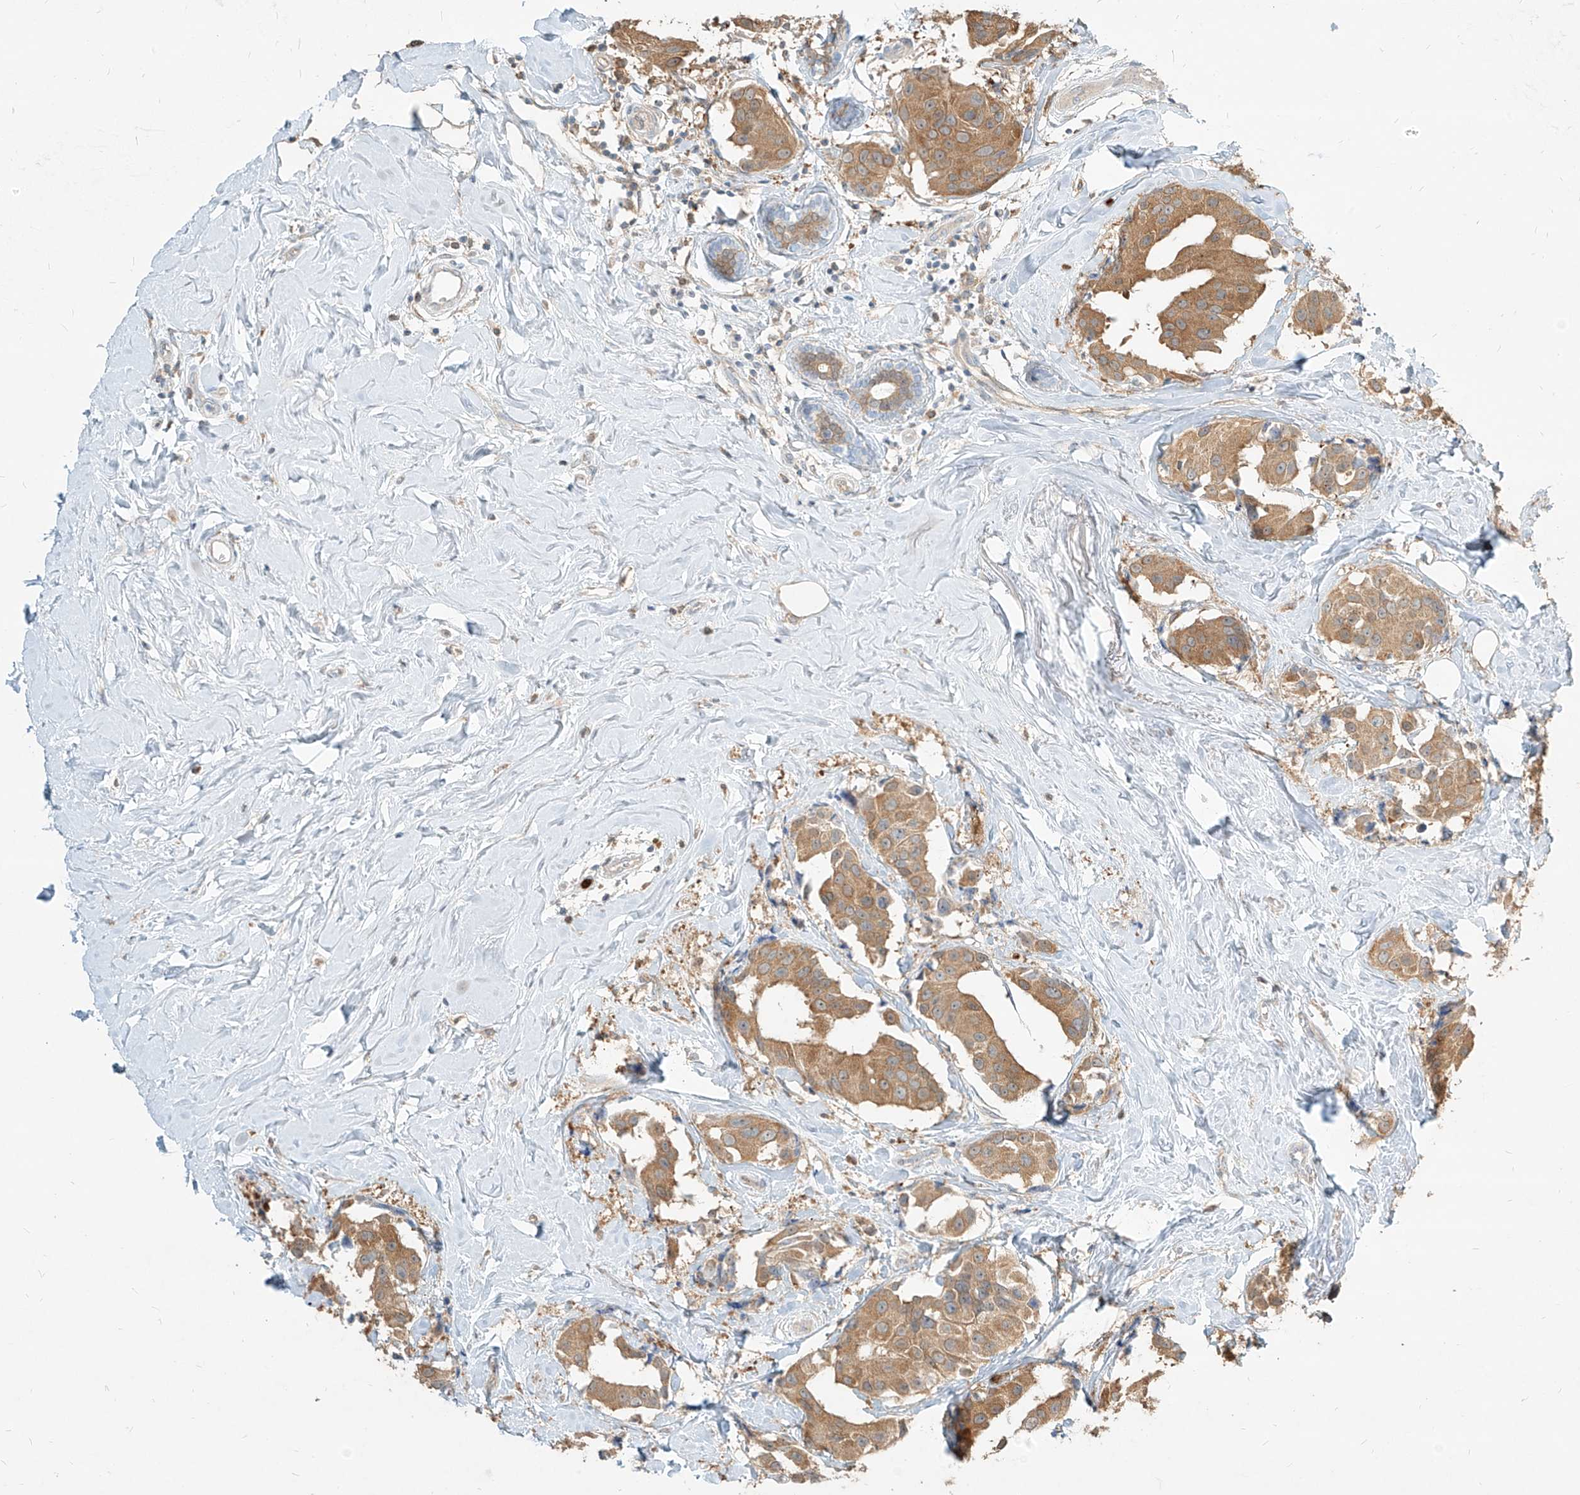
{"staining": {"intensity": "moderate", "quantity": ">75%", "location": "cytoplasmic/membranous"}, "tissue": "breast cancer", "cell_type": "Tumor cells", "image_type": "cancer", "snomed": [{"axis": "morphology", "description": "Normal tissue, NOS"}, {"axis": "morphology", "description": "Duct carcinoma"}, {"axis": "topography", "description": "Breast"}], "caption": "Tumor cells demonstrate medium levels of moderate cytoplasmic/membranous expression in about >75% of cells in breast cancer.", "gene": "PGD", "patient": {"sex": "female", "age": 39}}